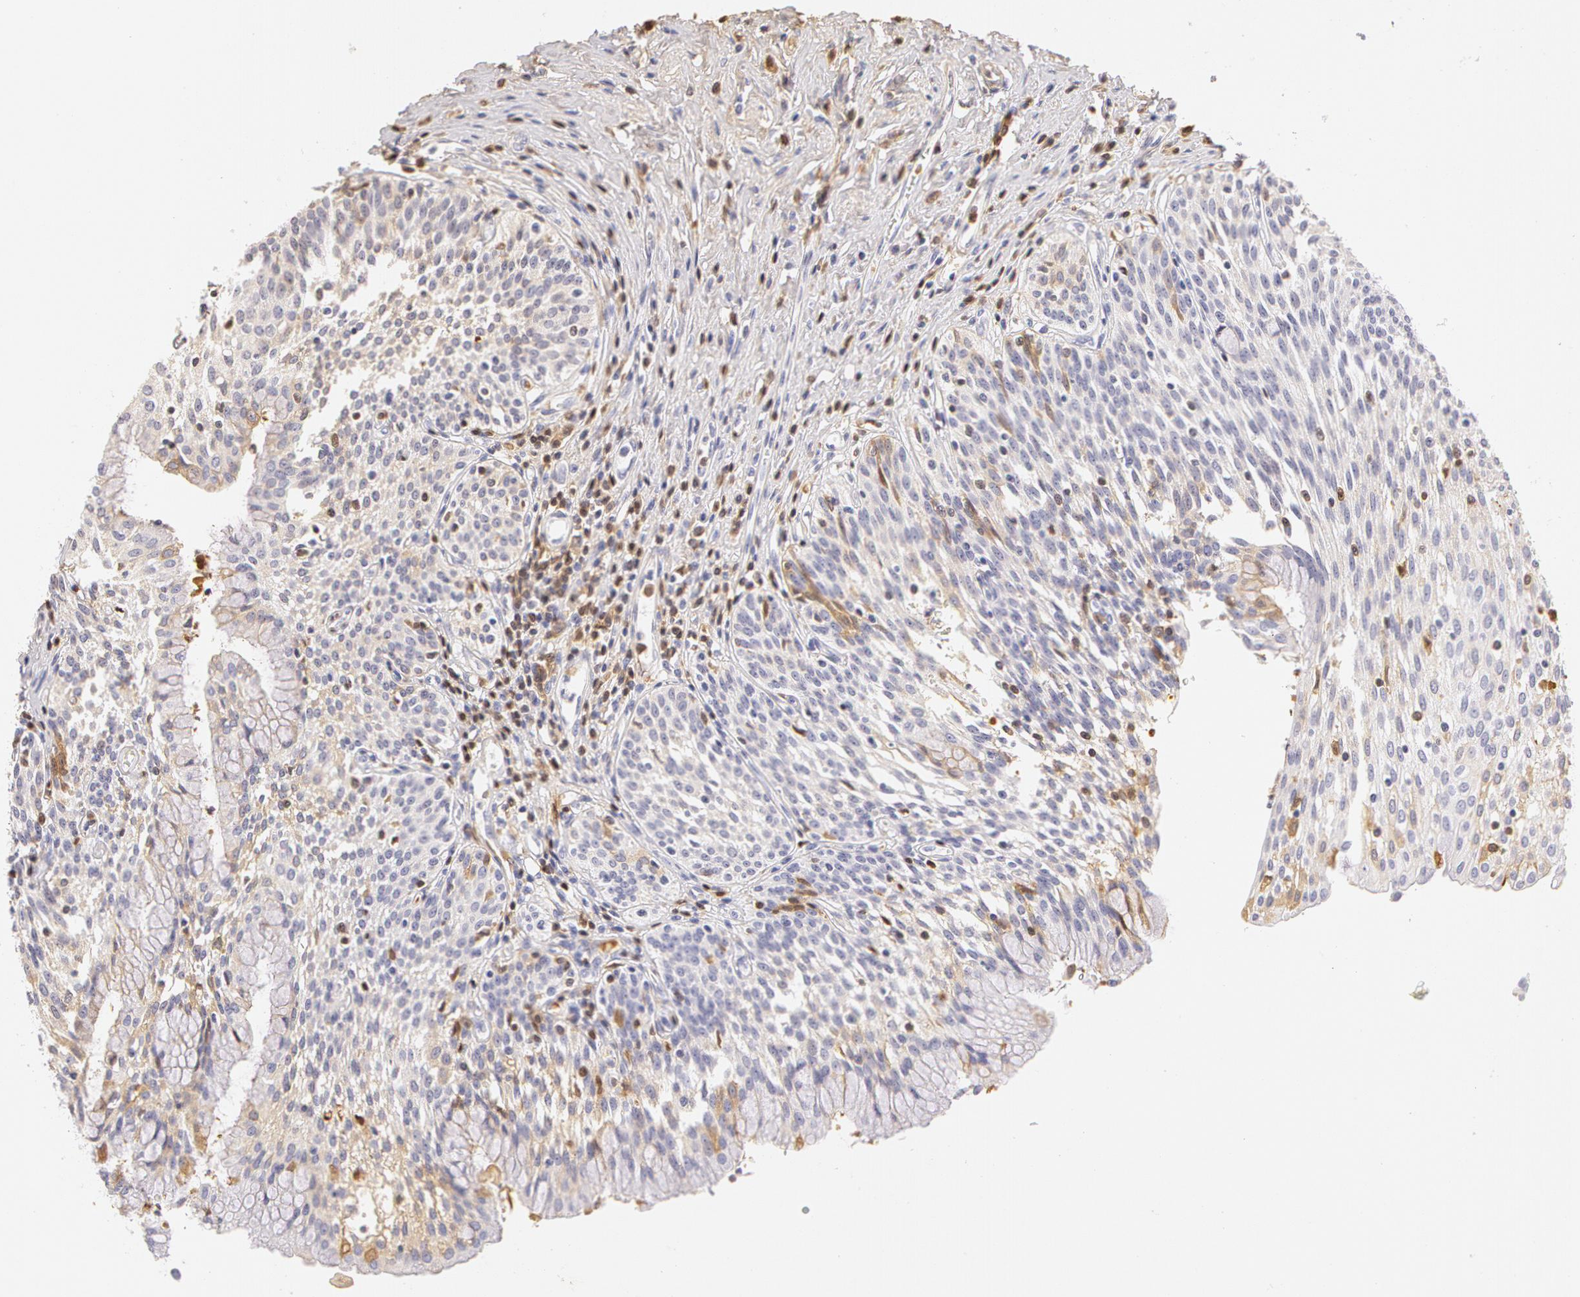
{"staining": {"intensity": "negative", "quantity": "none", "location": "none"}, "tissue": "urinary bladder", "cell_type": "Urothelial cells", "image_type": "normal", "snomed": [{"axis": "morphology", "description": "Normal tissue, NOS"}, {"axis": "topography", "description": "Urinary bladder"}], "caption": "High power microscopy histopathology image of an immunohistochemistry (IHC) image of benign urinary bladder, revealing no significant staining in urothelial cells.", "gene": "AHSG", "patient": {"sex": "female", "age": 39}}